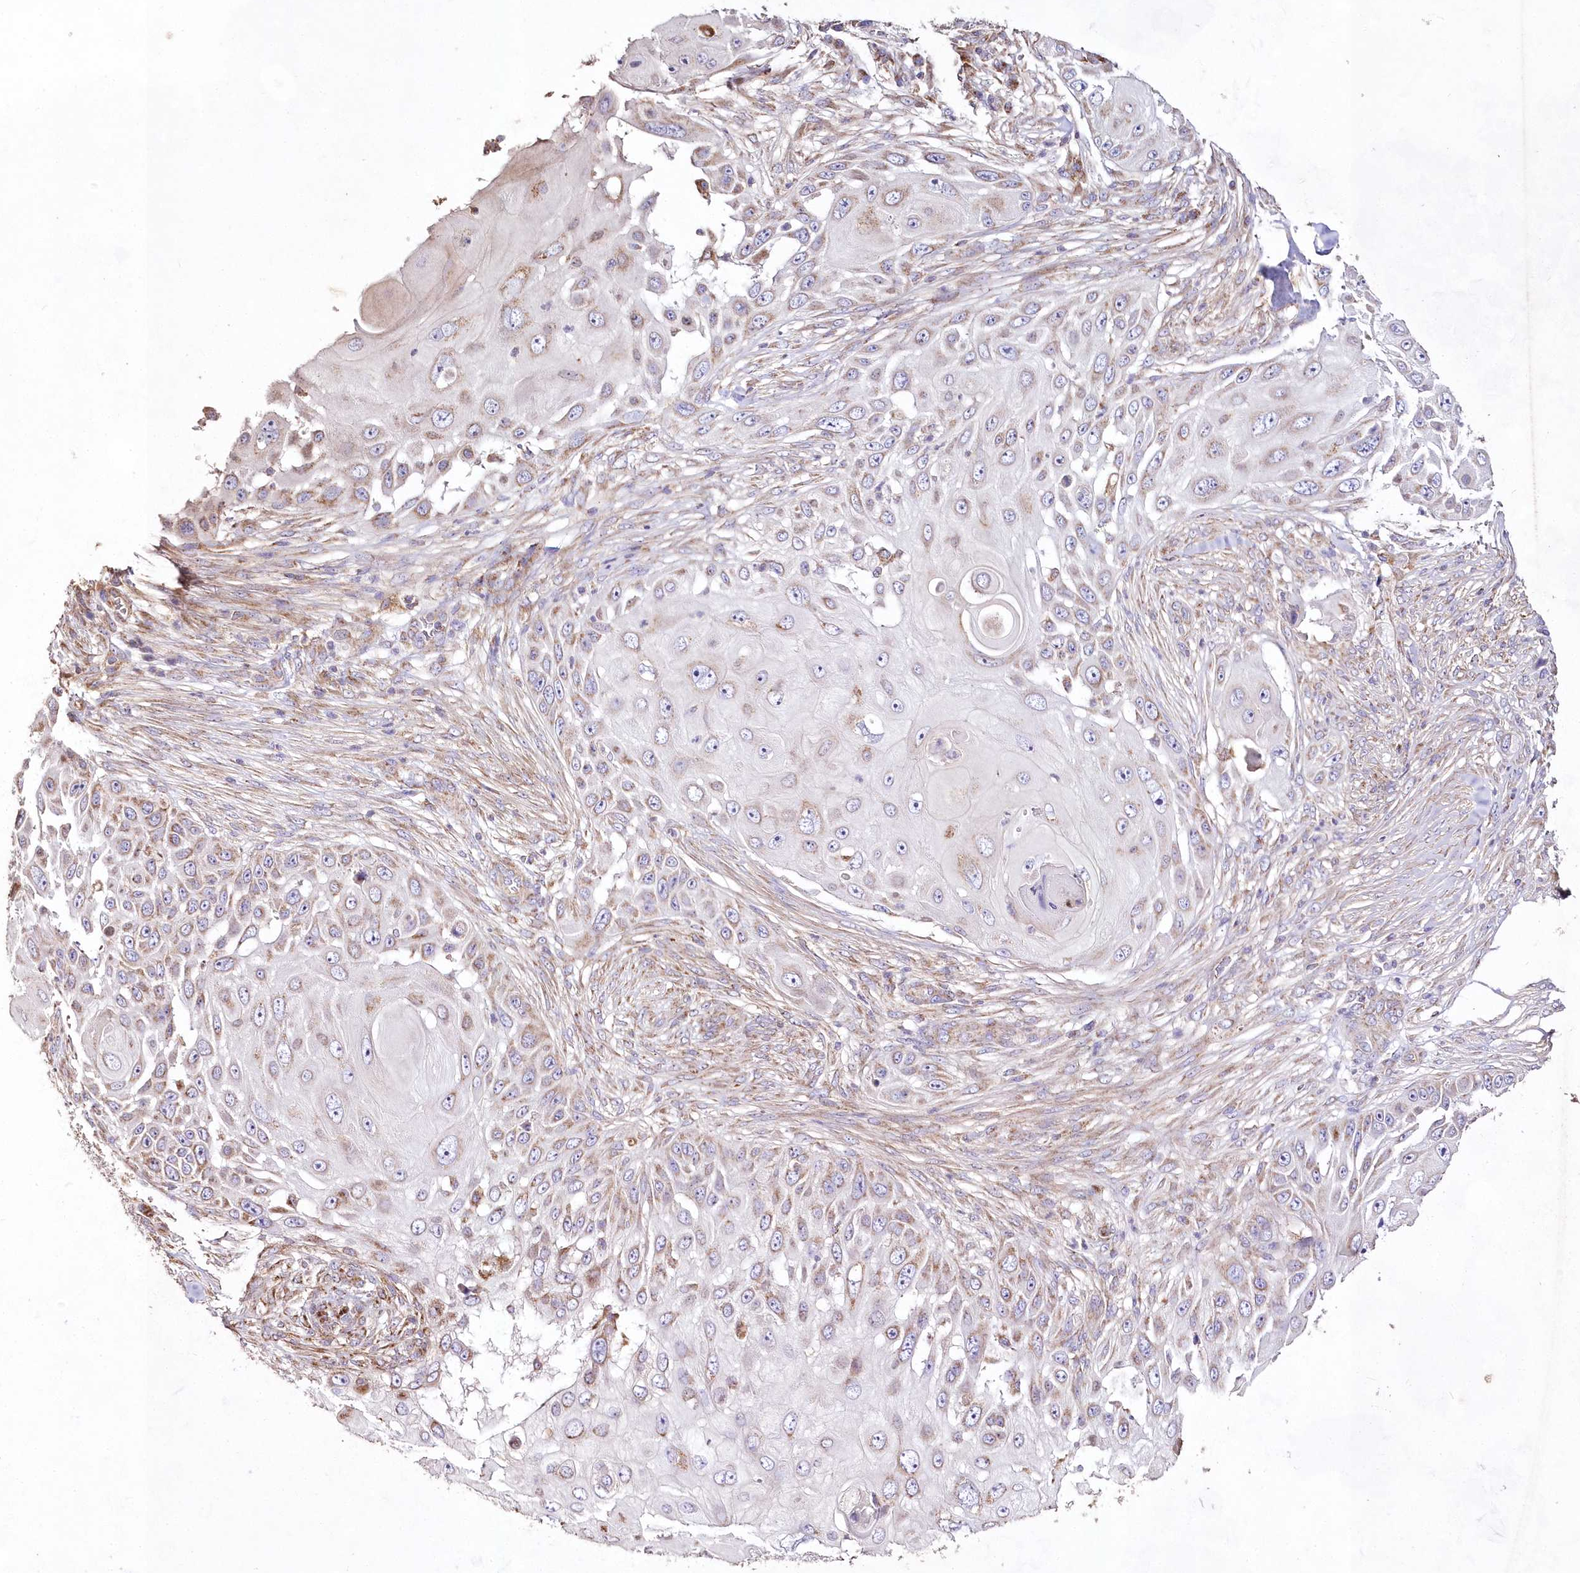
{"staining": {"intensity": "weak", "quantity": "25%-75%", "location": "cytoplasmic/membranous"}, "tissue": "skin cancer", "cell_type": "Tumor cells", "image_type": "cancer", "snomed": [{"axis": "morphology", "description": "Squamous cell carcinoma, NOS"}, {"axis": "topography", "description": "Skin"}], "caption": "Human squamous cell carcinoma (skin) stained with a brown dye demonstrates weak cytoplasmic/membranous positive expression in about 25%-75% of tumor cells.", "gene": "HADHB", "patient": {"sex": "female", "age": 44}}